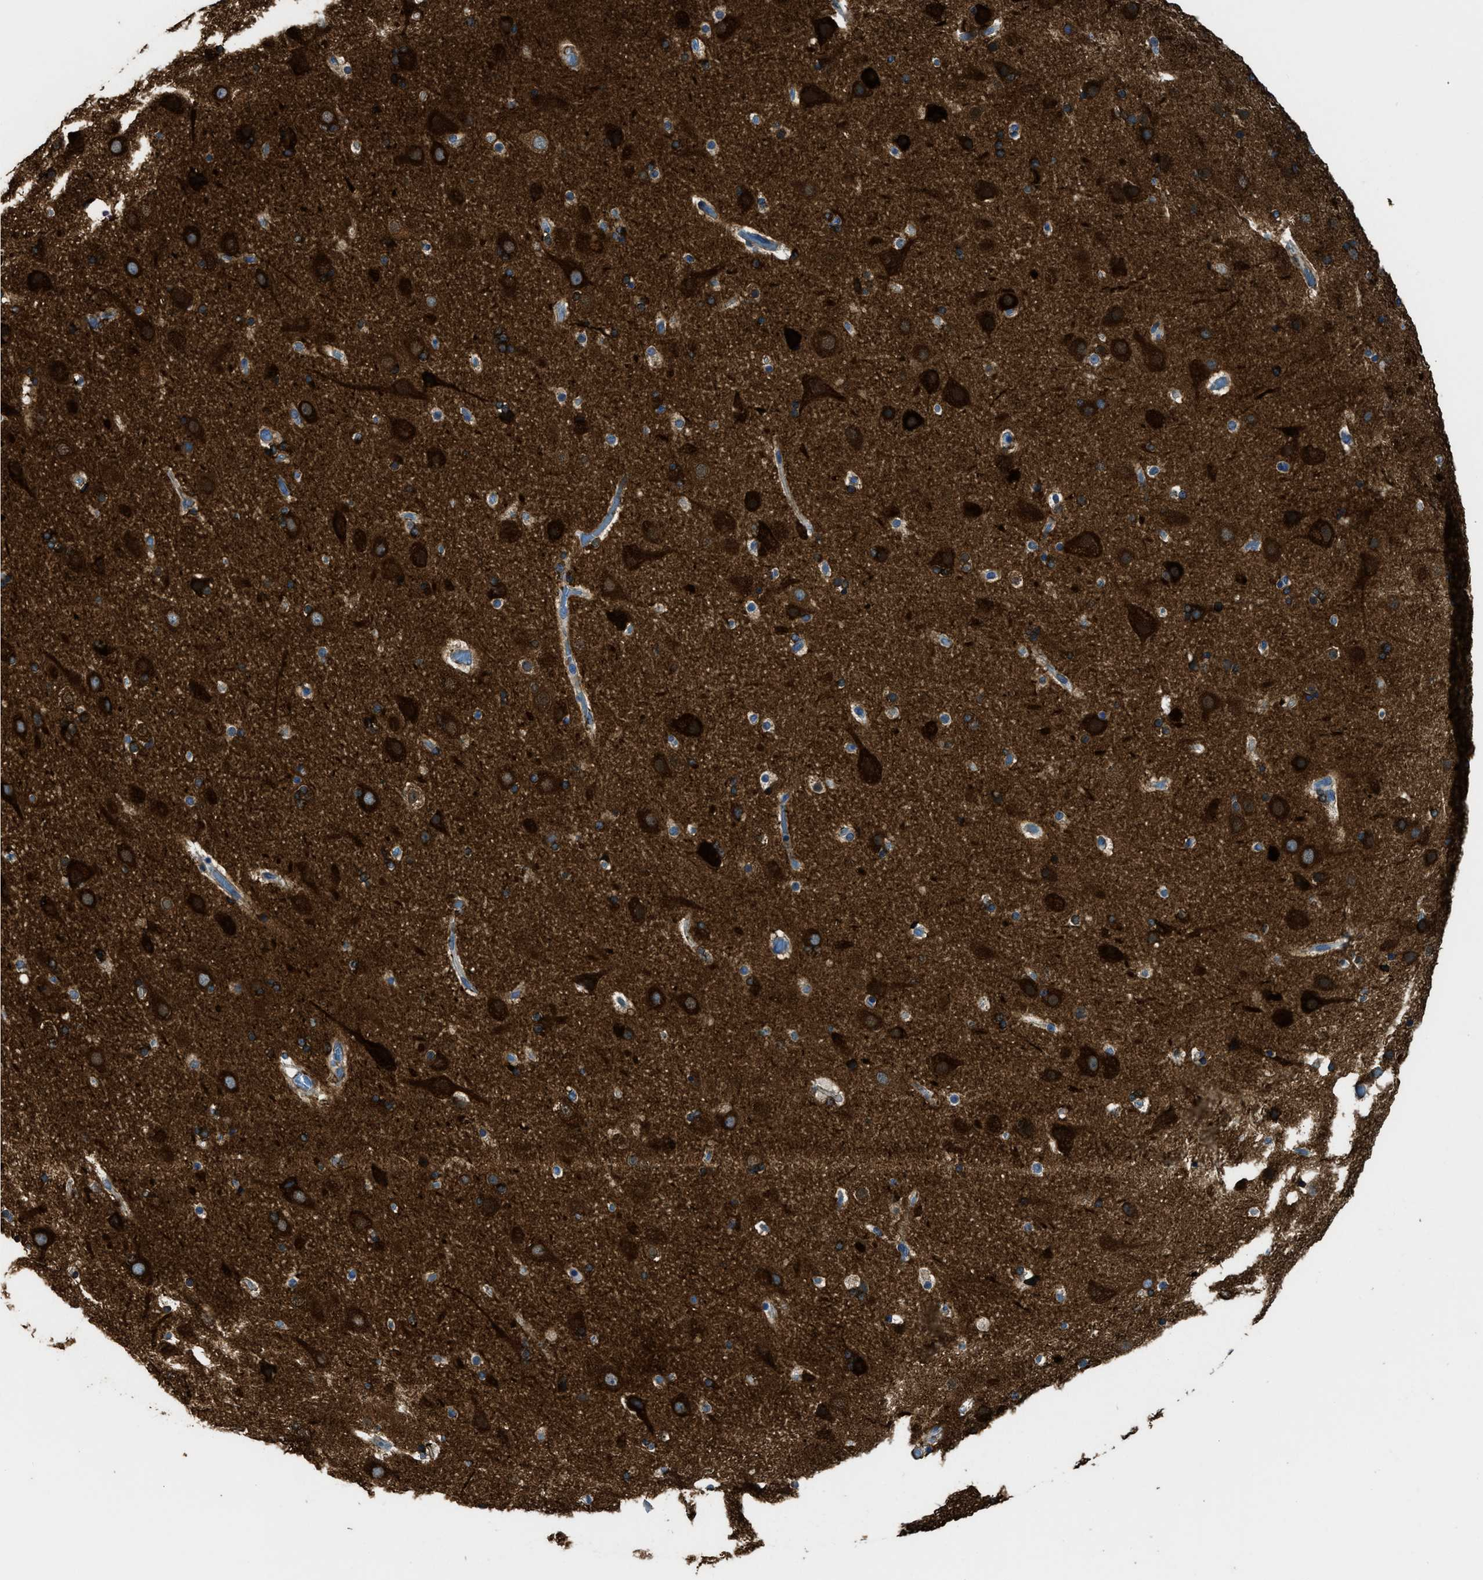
{"staining": {"intensity": "weak", "quantity": "25%-75%", "location": "cytoplasmic/membranous"}, "tissue": "cerebral cortex", "cell_type": "Endothelial cells", "image_type": "normal", "snomed": [{"axis": "morphology", "description": "Normal tissue, NOS"}, {"axis": "topography", "description": "Cerebral cortex"}], "caption": "Immunohistochemistry staining of benign cerebral cortex, which reveals low levels of weak cytoplasmic/membranous expression in about 25%-75% of endothelial cells indicating weak cytoplasmic/membranous protein positivity. The staining was performed using DAB (brown) for protein detection and nuclei were counterstained in hematoxylin (blue).", "gene": "ZSWIM5", "patient": {"sex": "male", "age": 57}}